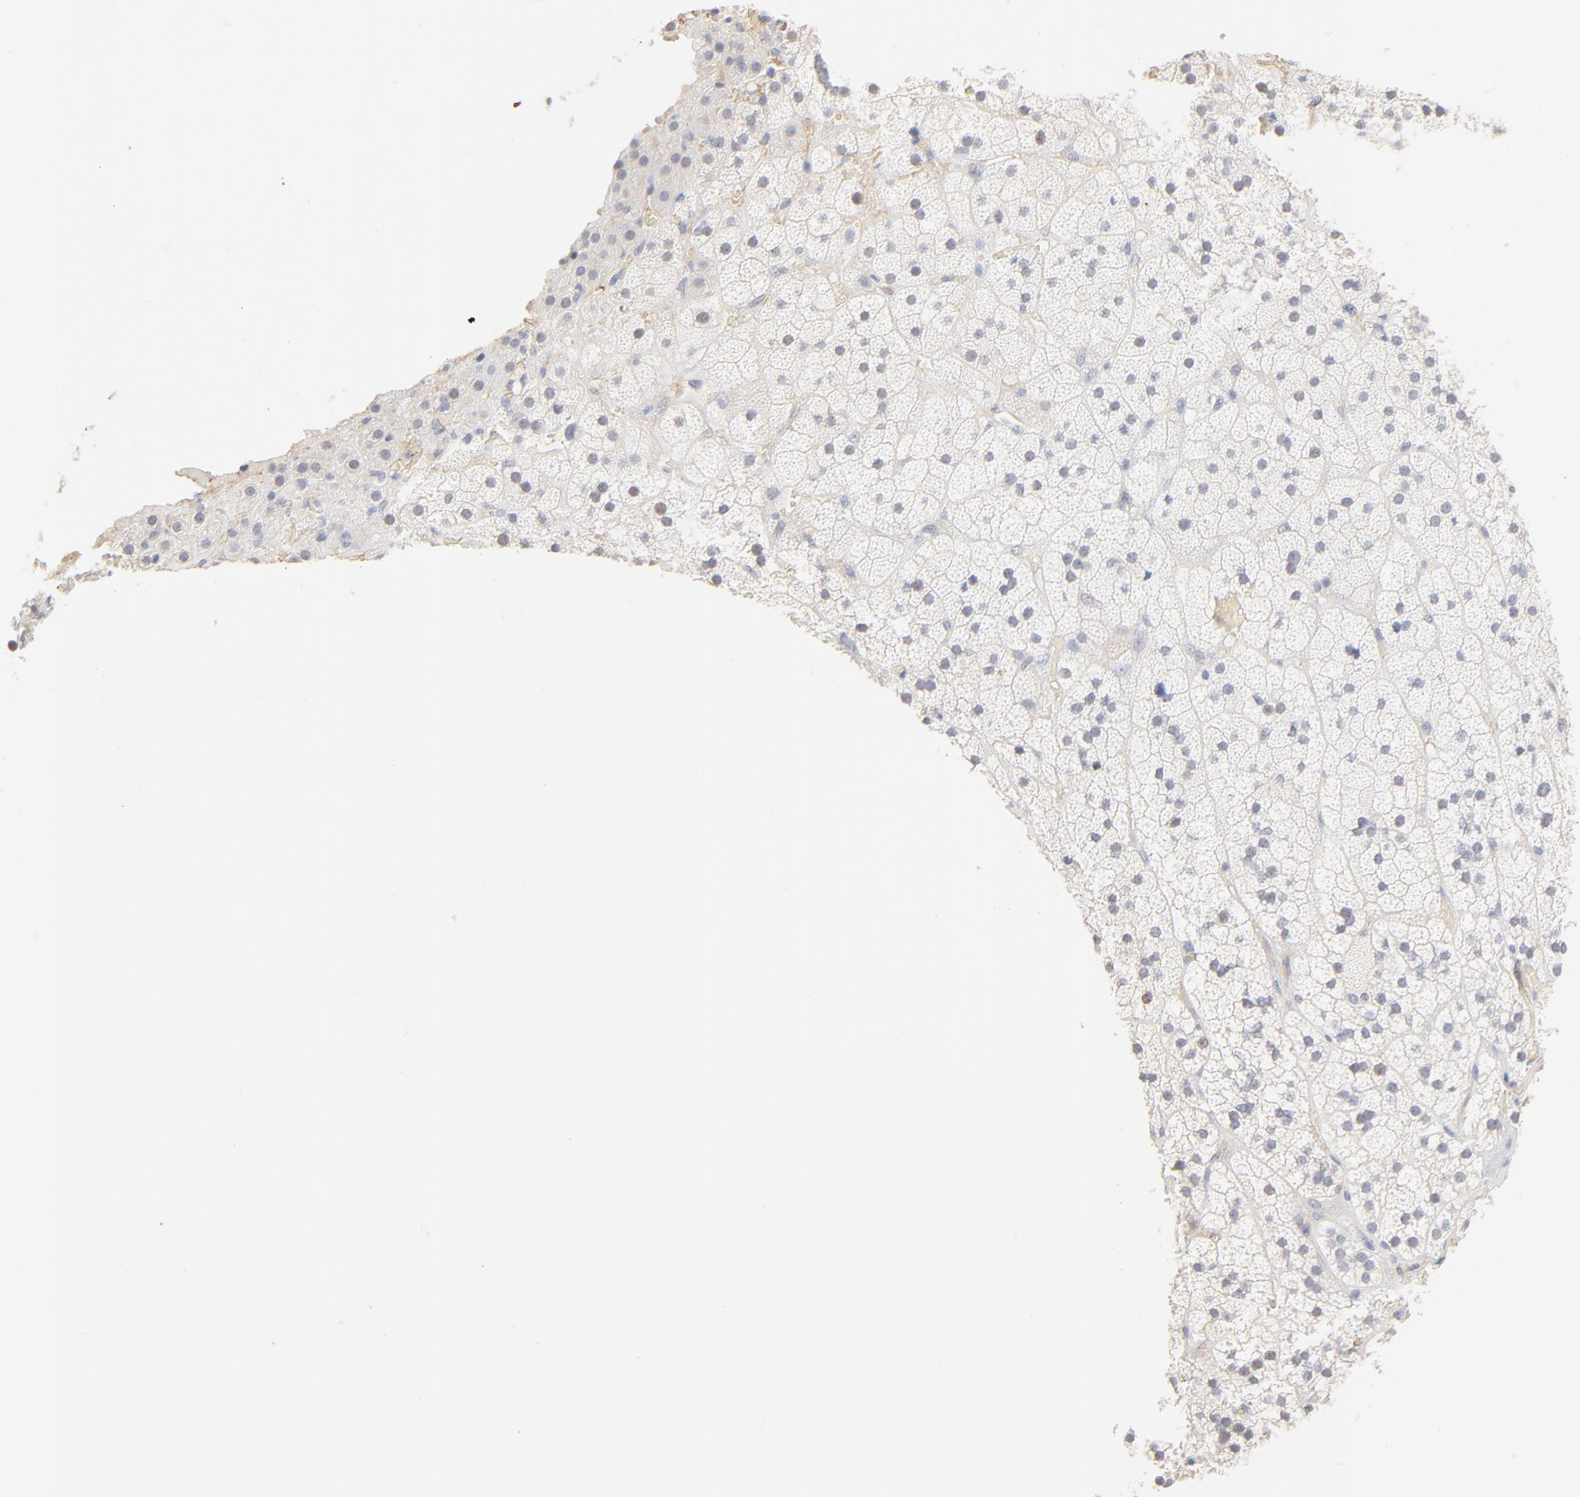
{"staining": {"intensity": "negative", "quantity": "none", "location": "none"}, "tissue": "adrenal gland", "cell_type": "Glandular cells", "image_type": "normal", "snomed": [{"axis": "morphology", "description": "Normal tissue, NOS"}, {"axis": "topography", "description": "Adrenal gland"}], "caption": "A high-resolution photomicrograph shows immunohistochemistry staining of normal adrenal gland, which displays no significant expression in glandular cells.", "gene": "SPTB", "patient": {"sex": "male", "age": 35}}